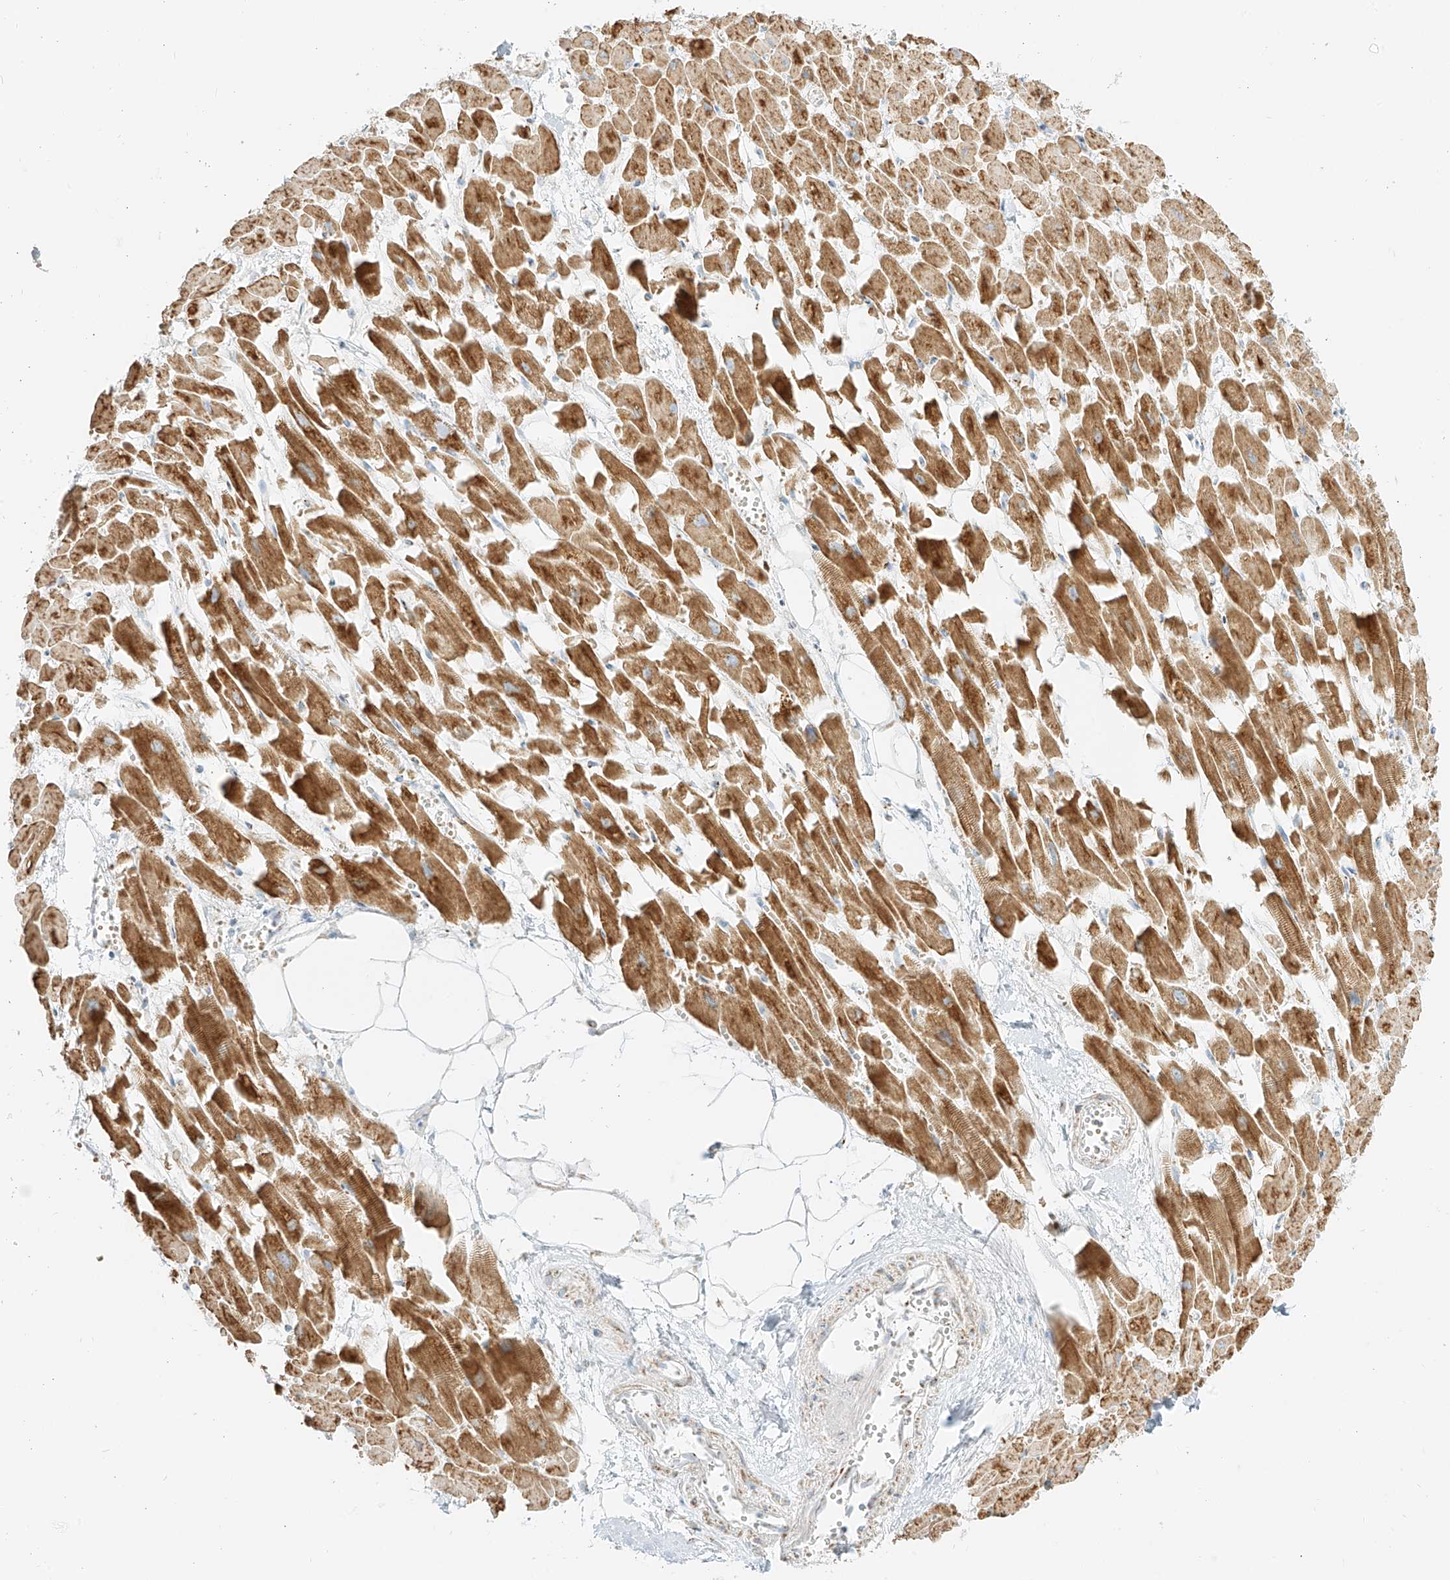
{"staining": {"intensity": "moderate", "quantity": ">75%", "location": "cytoplasmic/membranous"}, "tissue": "heart muscle", "cell_type": "Cardiomyocytes", "image_type": "normal", "snomed": [{"axis": "morphology", "description": "Normal tissue, NOS"}, {"axis": "topography", "description": "Heart"}], "caption": "Moderate cytoplasmic/membranous positivity is identified in approximately >75% of cardiomyocytes in unremarkable heart muscle.", "gene": "TMEM87B", "patient": {"sex": "female", "age": 64}}